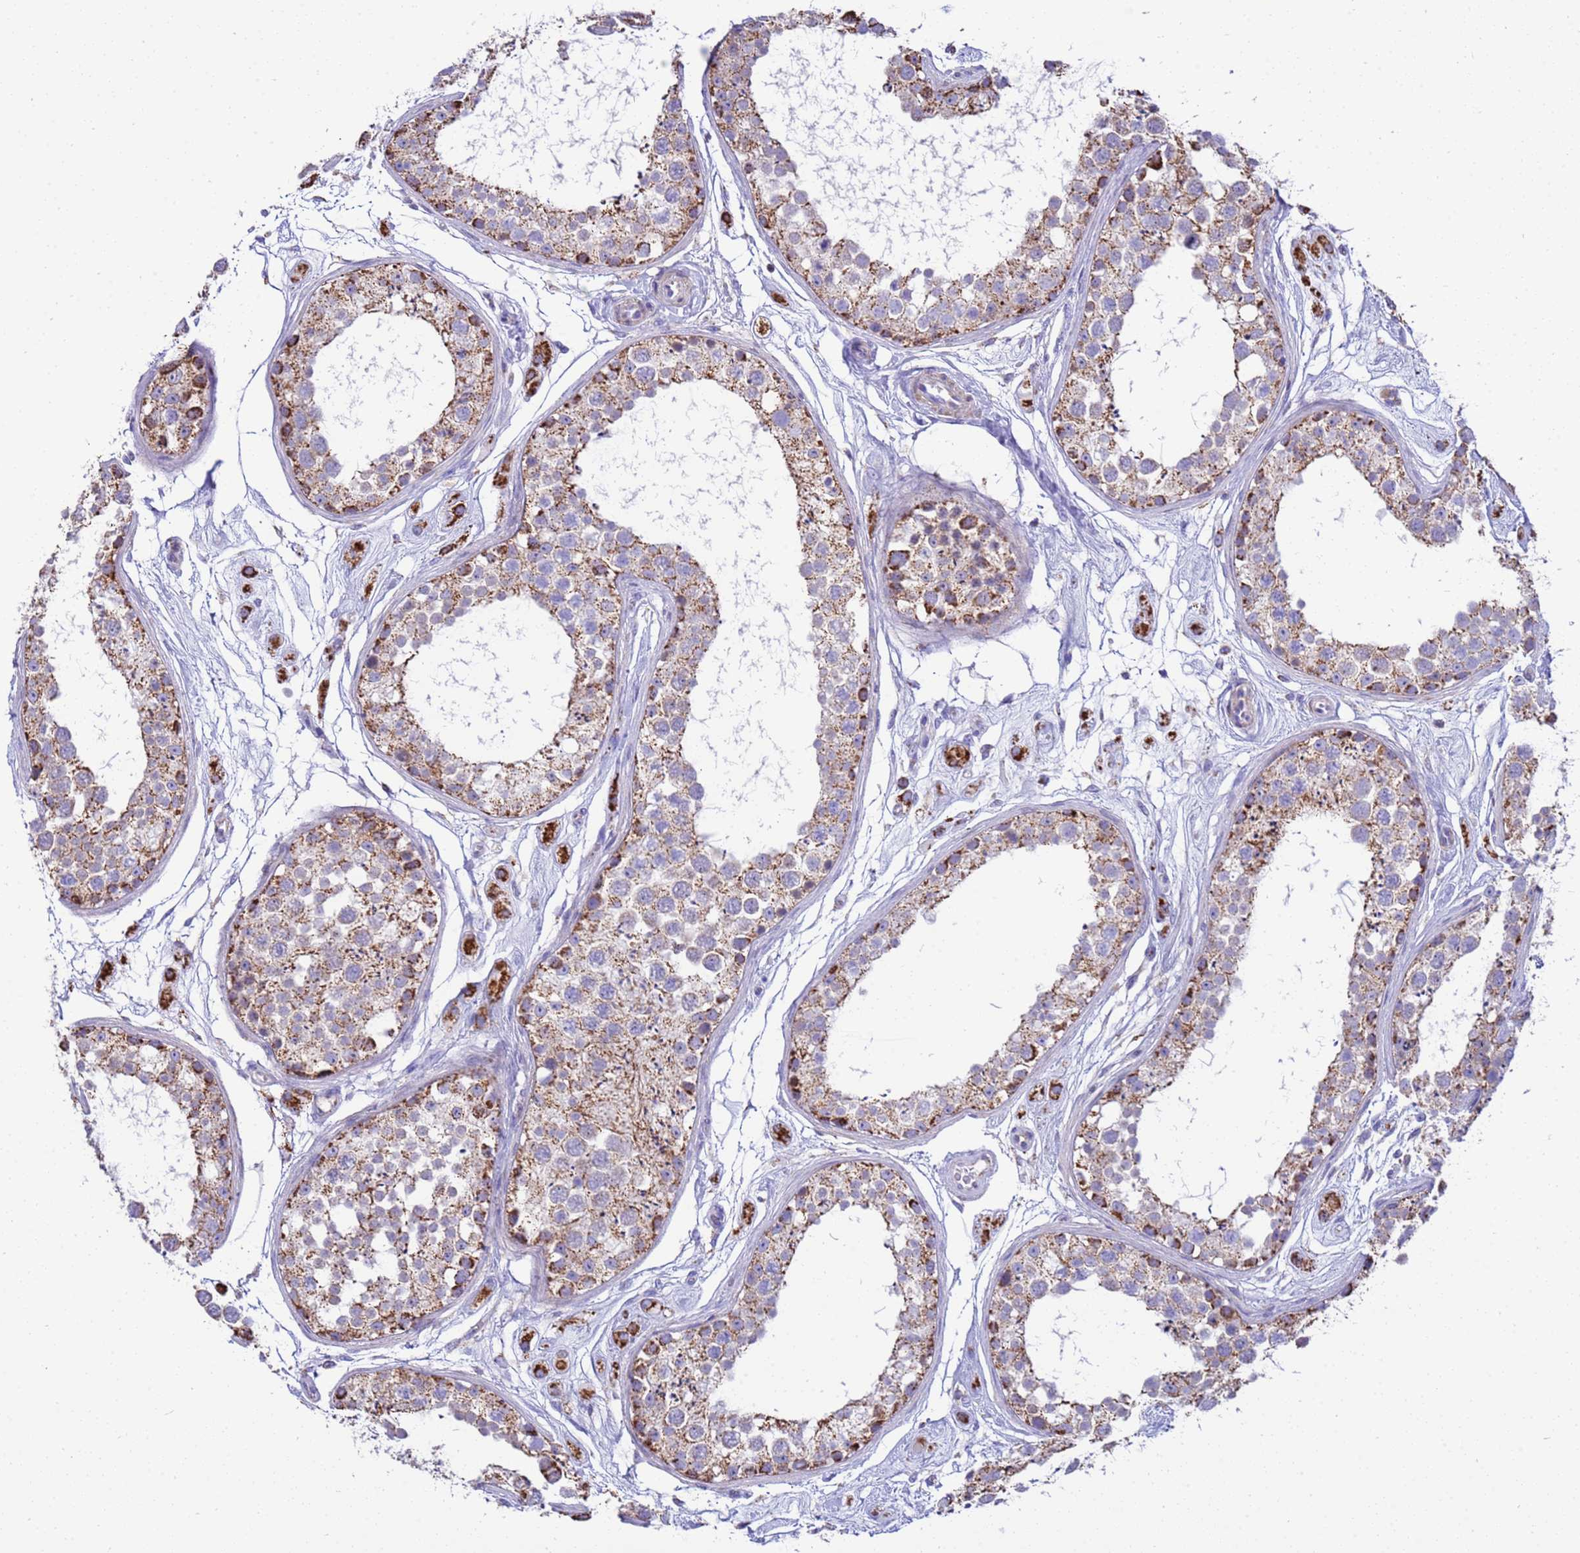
{"staining": {"intensity": "moderate", "quantity": ">75%", "location": "cytoplasmic/membranous"}, "tissue": "testis", "cell_type": "Cells in seminiferous ducts", "image_type": "normal", "snomed": [{"axis": "morphology", "description": "Normal tissue, NOS"}, {"axis": "topography", "description": "Testis"}], "caption": "DAB (3,3'-diaminobenzidine) immunohistochemical staining of normal human testis shows moderate cytoplasmic/membranous protein staining in about >75% of cells in seminiferous ducts. (IHC, brightfield microscopy, high magnification).", "gene": "RNF165", "patient": {"sex": "male", "age": 25}}